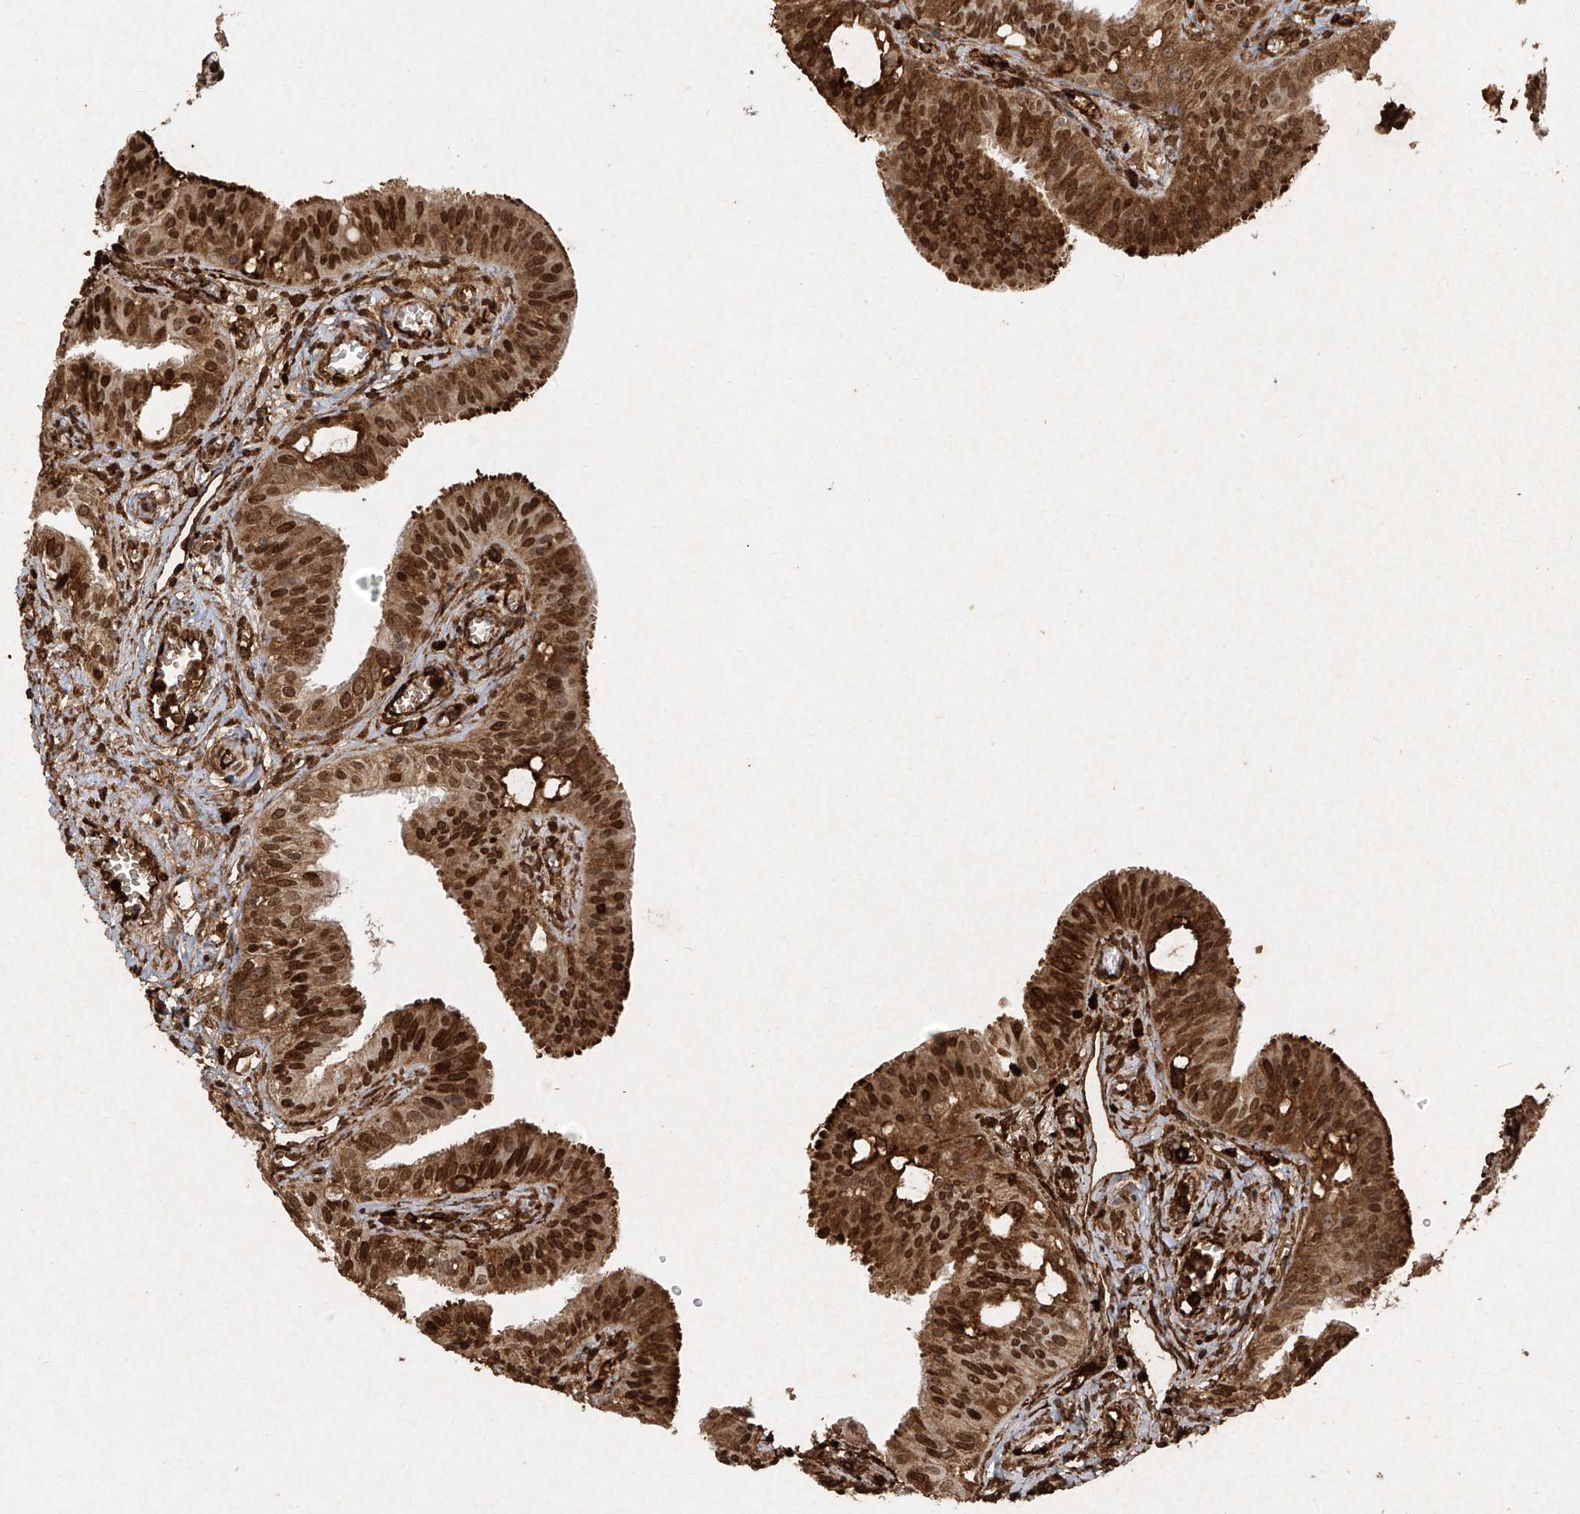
{"staining": {"intensity": "strong", "quantity": ">75%", "location": "cytoplasmic/membranous,nuclear"}, "tissue": "fallopian tube", "cell_type": "Glandular cells", "image_type": "normal", "snomed": [{"axis": "morphology", "description": "Normal tissue, NOS"}, {"axis": "topography", "description": "Fallopian tube"}, {"axis": "topography", "description": "Ovary"}], "caption": "Unremarkable fallopian tube displays strong cytoplasmic/membranous,nuclear expression in about >75% of glandular cells (brown staining indicates protein expression, while blue staining denotes nuclei)..", "gene": "ATRIP", "patient": {"sex": "female", "age": 42}}